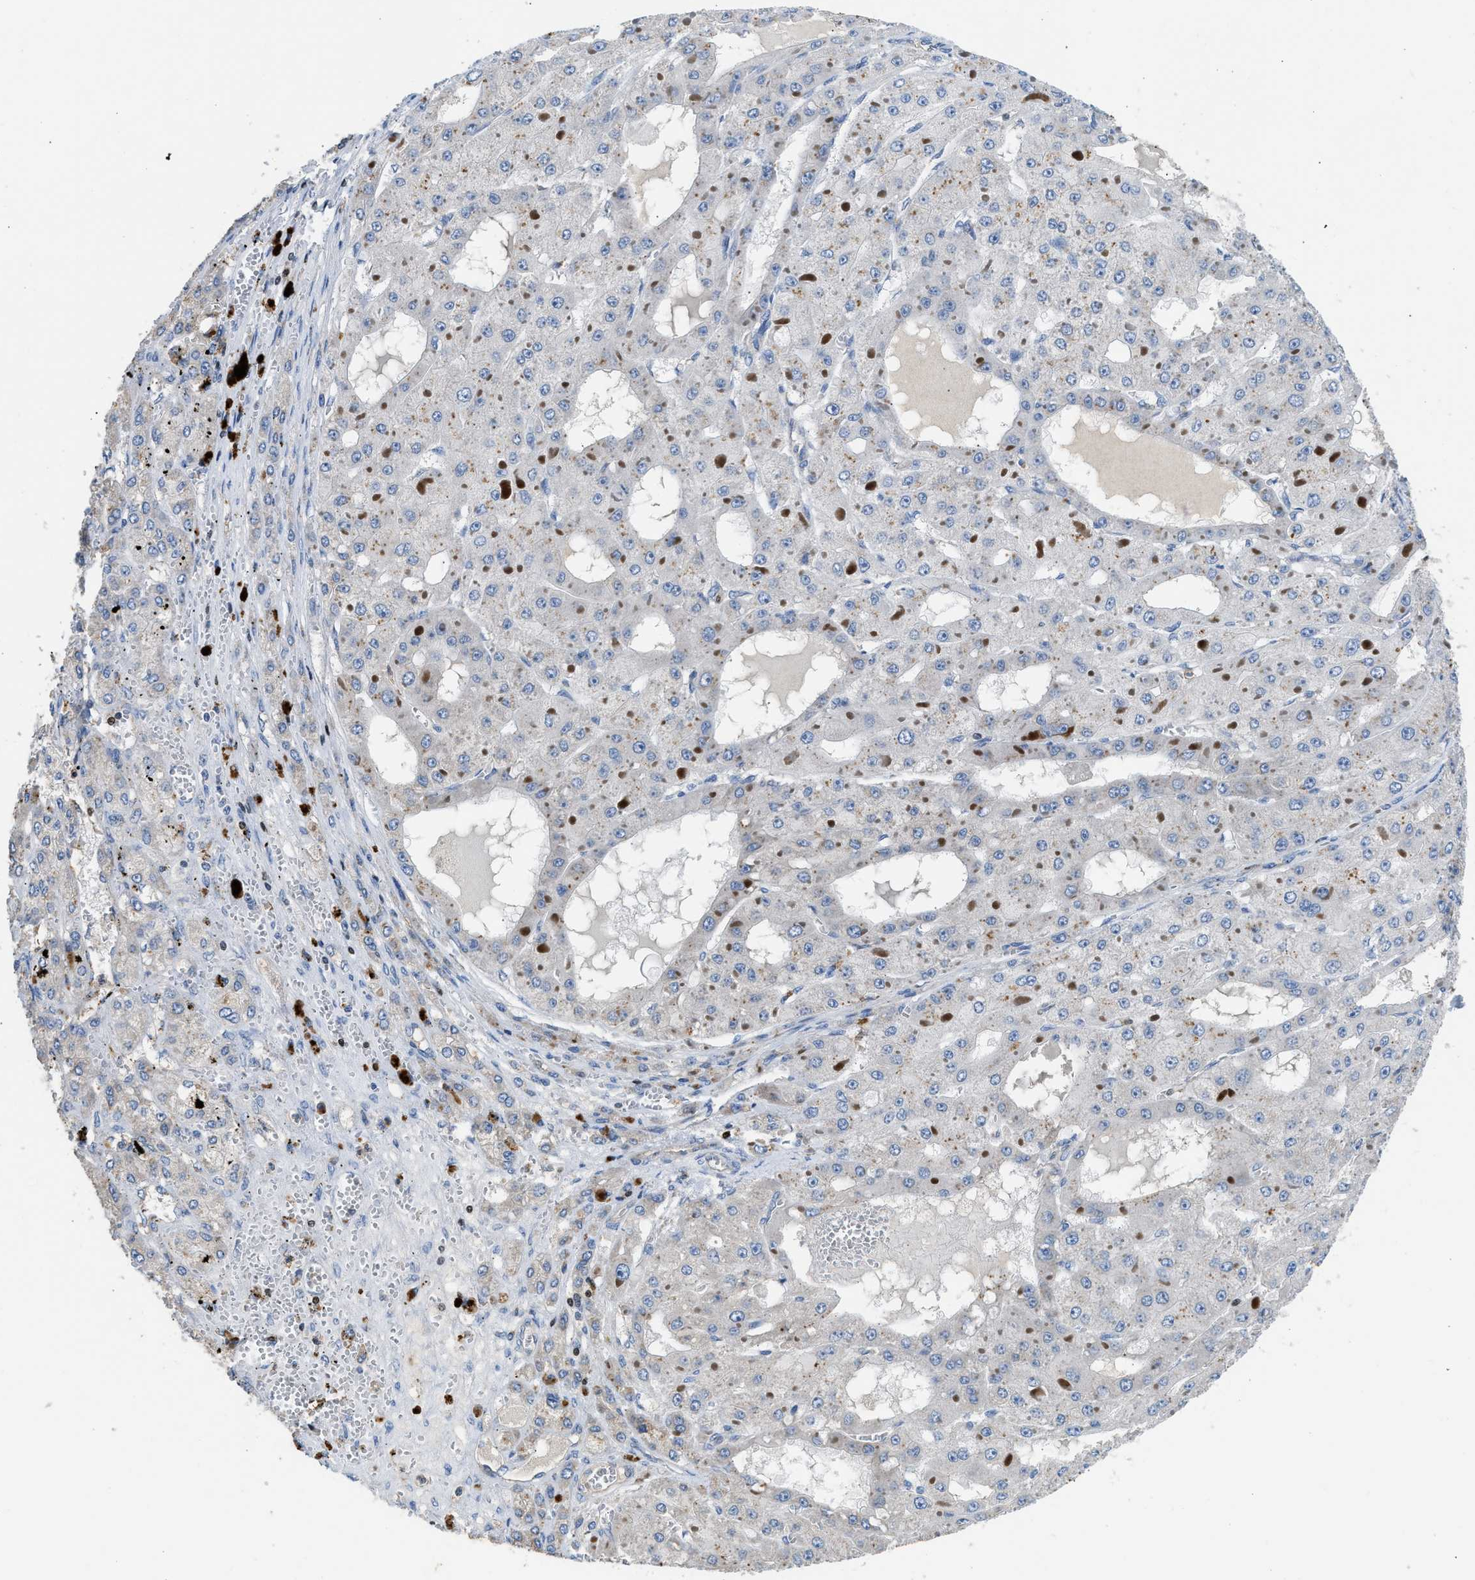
{"staining": {"intensity": "negative", "quantity": "none", "location": "none"}, "tissue": "liver cancer", "cell_type": "Tumor cells", "image_type": "cancer", "snomed": [{"axis": "morphology", "description": "Carcinoma, Hepatocellular, NOS"}, {"axis": "topography", "description": "Liver"}], "caption": "A high-resolution image shows immunohistochemistry staining of liver cancer, which displays no significant expression in tumor cells.", "gene": "TOX", "patient": {"sex": "female", "age": 73}}